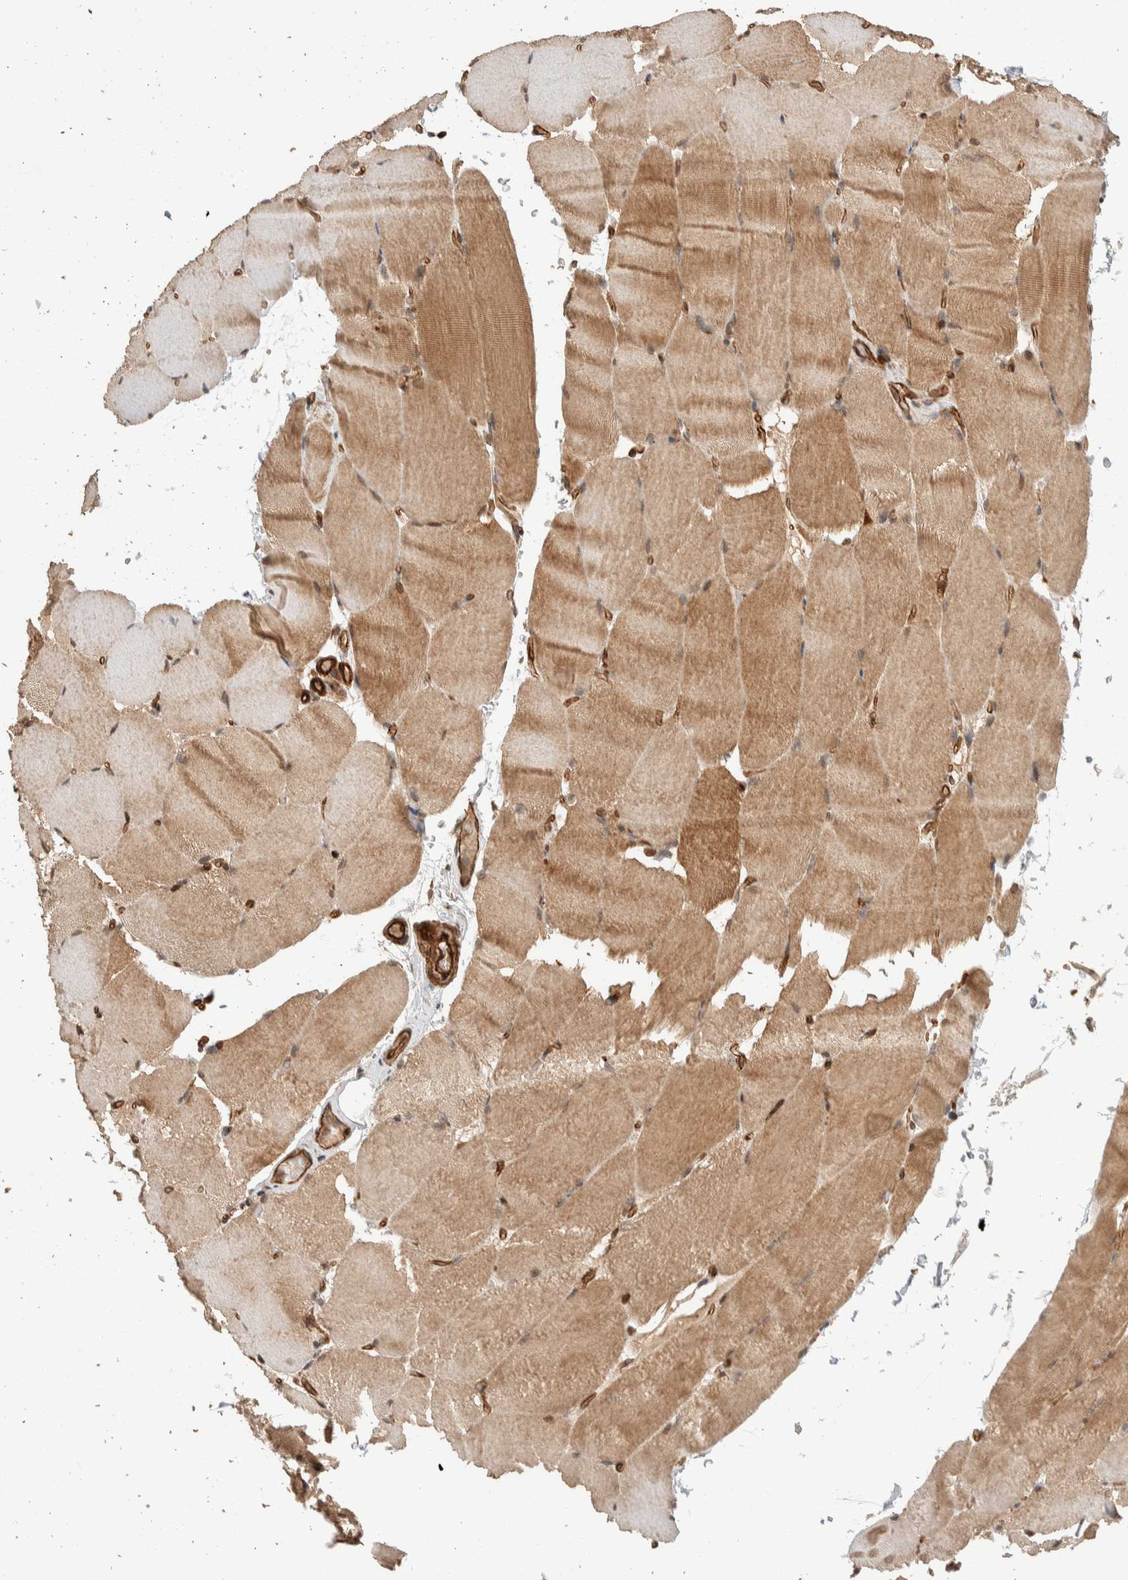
{"staining": {"intensity": "moderate", "quantity": ">75%", "location": "cytoplasmic/membranous"}, "tissue": "skeletal muscle", "cell_type": "Myocytes", "image_type": "normal", "snomed": [{"axis": "morphology", "description": "Normal tissue, NOS"}, {"axis": "topography", "description": "Skeletal muscle"}, {"axis": "topography", "description": "Parathyroid gland"}], "caption": "Myocytes reveal medium levels of moderate cytoplasmic/membranous positivity in approximately >75% of cells in benign human skeletal muscle.", "gene": "ERC1", "patient": {"sex": "female", "age": 37}}